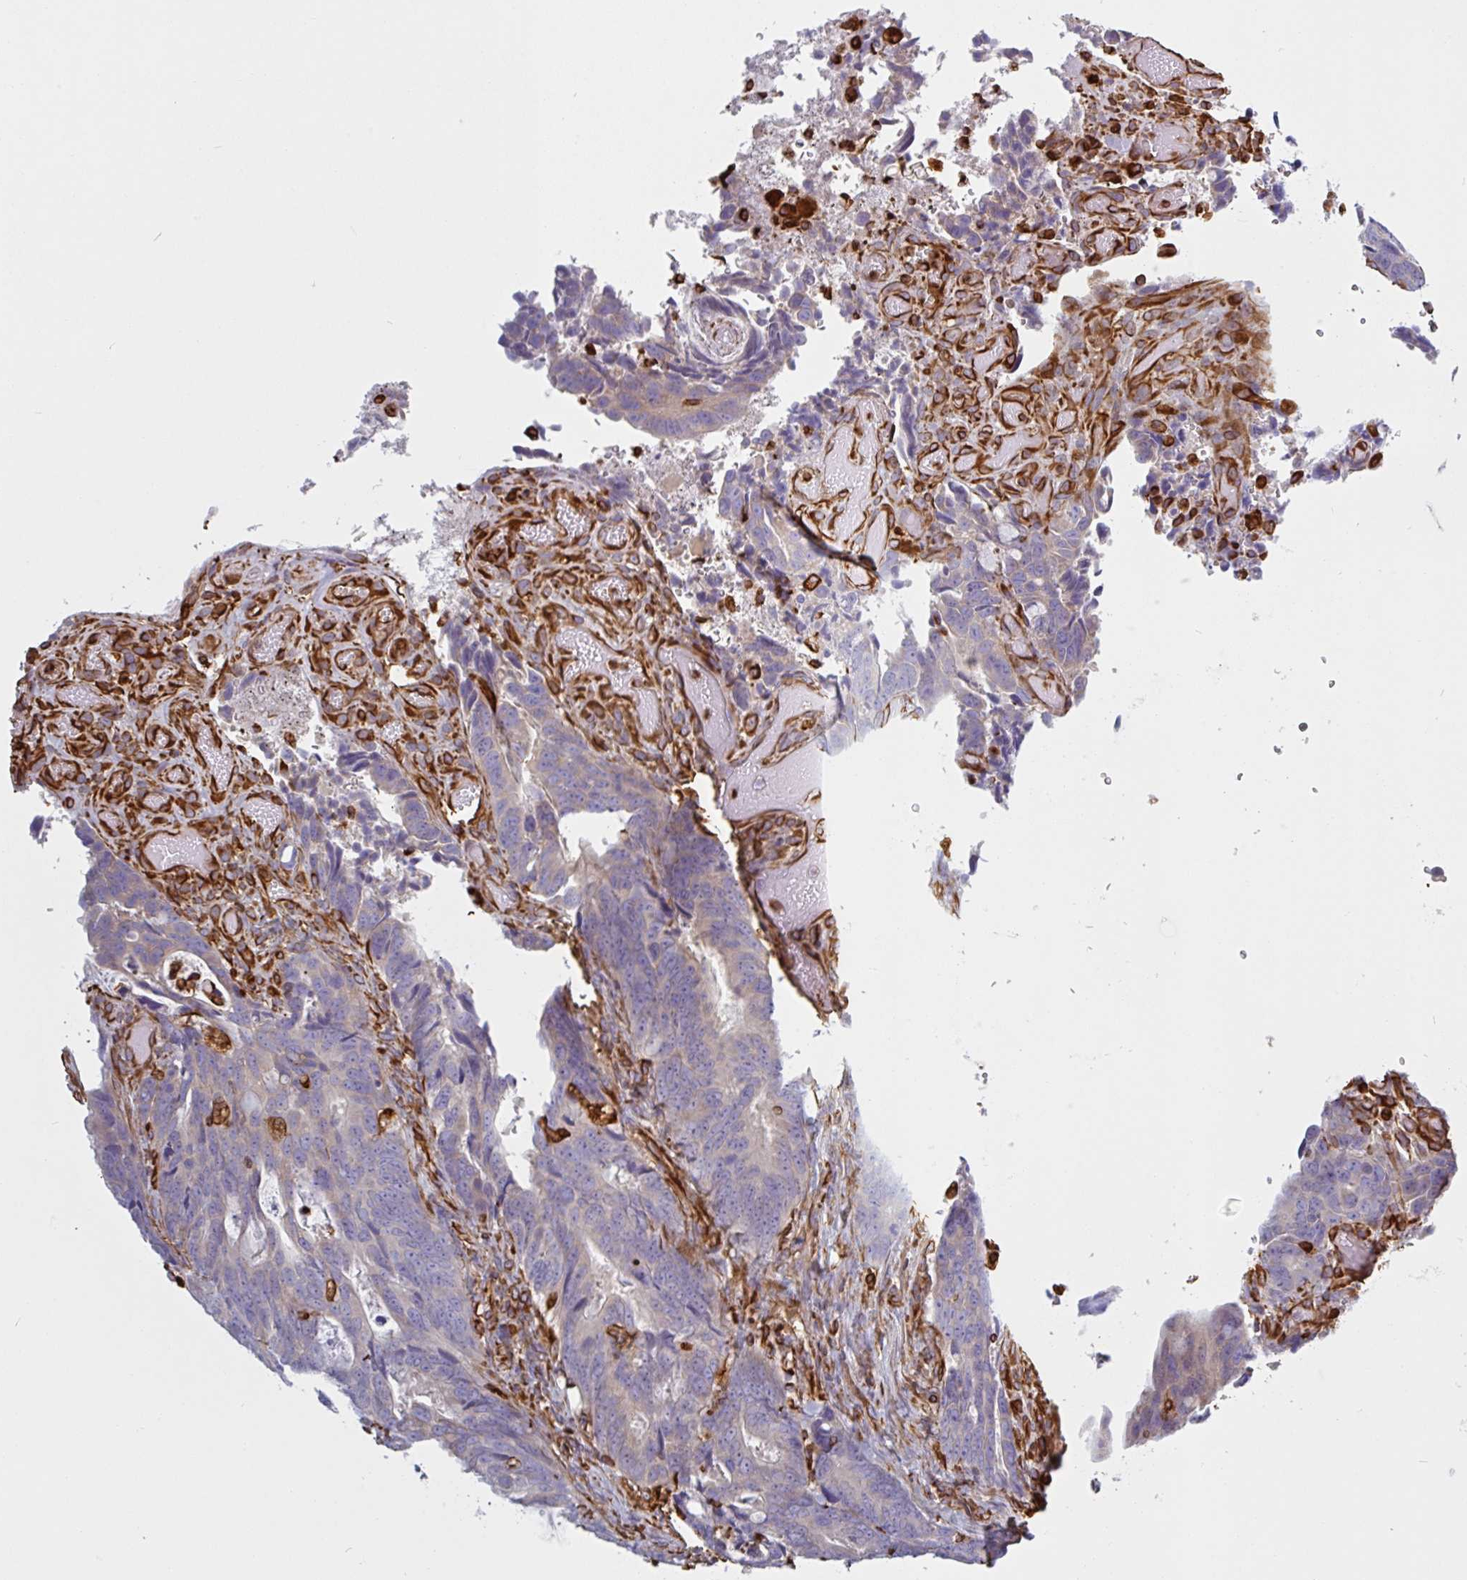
{"staining": {"intensity": "negative", "quantity": "none", "location": "none"}, "tissue": "colorectal cancer", "cell_type": "Tumor cells", "image_type": "cancer", "snomed": [{"axis": "morphology", "description": "Adenocarcinoma, NOS"}, {"axis": "topography", "description": "Colon"}], "caption": "A high-resolution photomicrograph shows immunohistochemistry staining of adenocarcinoma (colorectal), which exhibits no significant positivity in tumor cells.", "gene": "PPFIA1", "patient": {"sex": "female", "age": 82}}